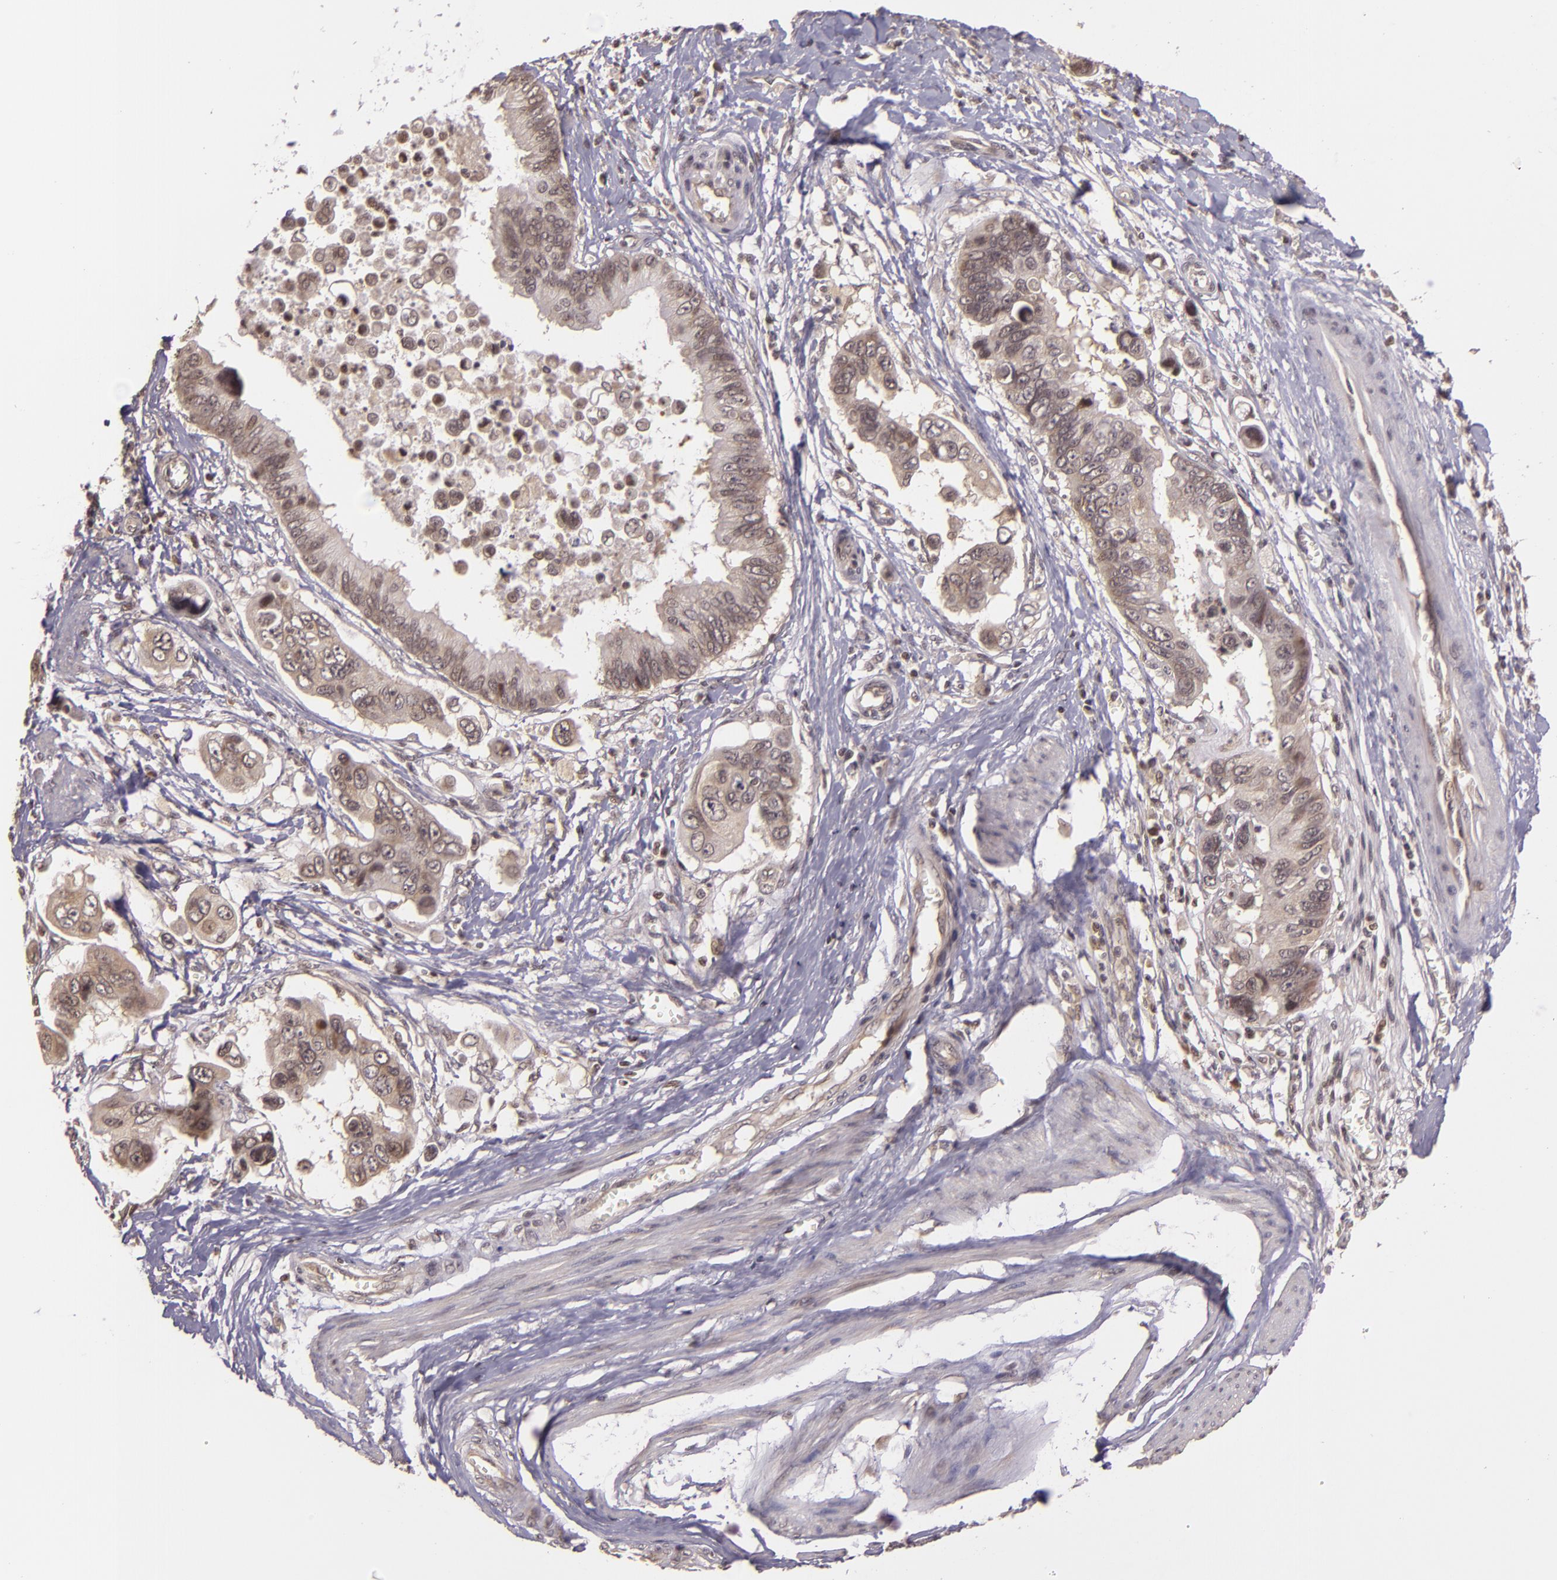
{"staining": {"intensity": "moderate", "quantity": "<25%", "location": "cytoplasmic/membranous,nuclear"}, "tissue": "stomach cancer", "cell_type": "Tumor cells", "image_type": "cancer", "snomed": [{"axis": "morphology", "description": "Adenocarcinoma, NOS"}, {"axis": "topography", "description": "Stomach, upper"}], "caption": "A photomicrograph showing moderate cytoplasmic/membranous and nuclear expression in about <25% of tumor cells in stomach cancer (adenocarcinoma), as visualized by brown immunohistochemical staining.", "gene": "TXNRD2", "patient": {"sex": "male", "age": 80}}